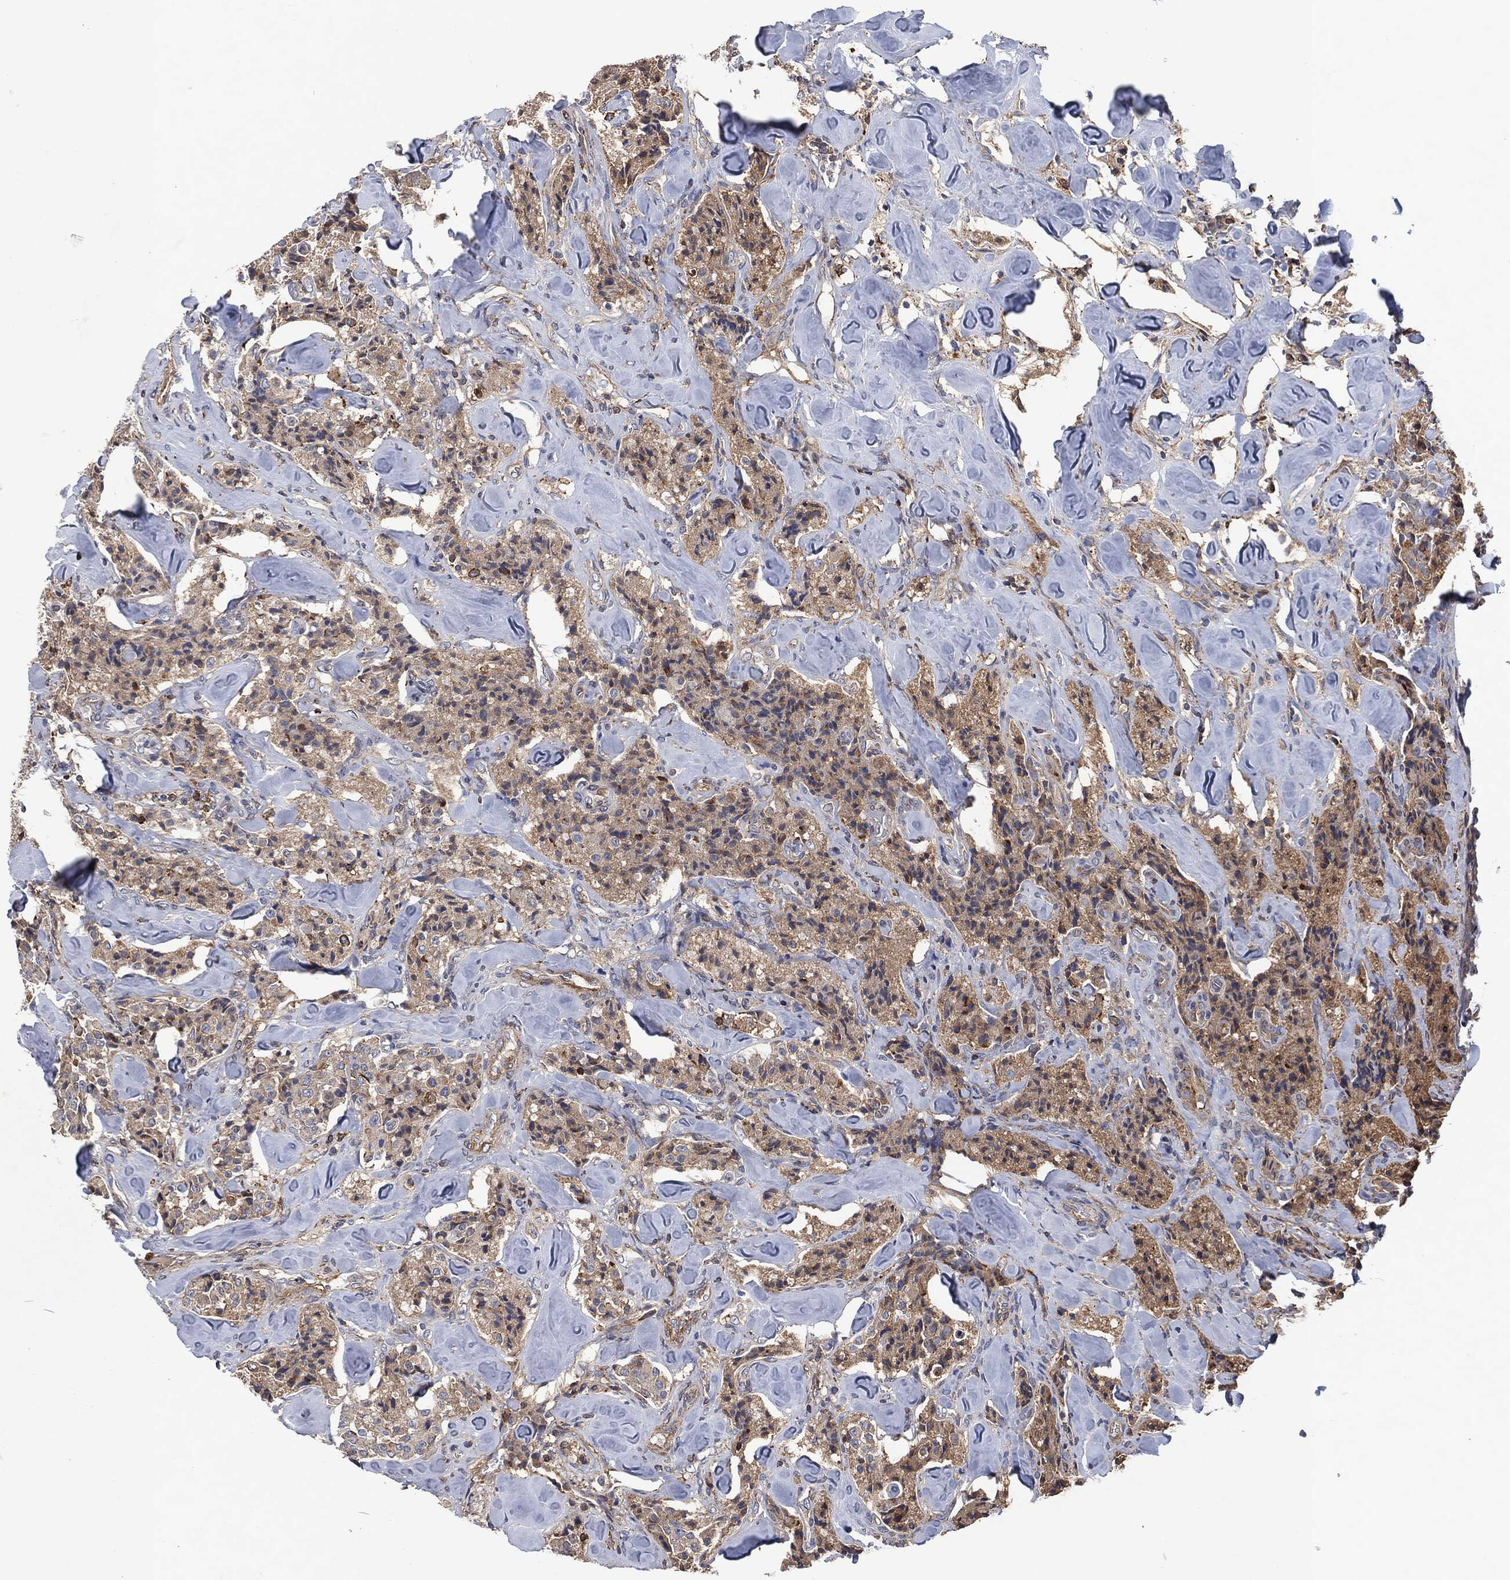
{"staining": {"intensity": "weak", "quantity": "<25%", "location": "cytoplasmic/membranous"}, "tissue": "carcinoid", "cell_type": "Tumor cells", "image_type": "cancer", "snomed": [{"axis": "morphology", "description": "Carcinoid, malignant, NOS"}, {"axis": "topography", "description": "Pancreas"}], "caption": "Carcinoid stained for a protein using immunohistochemistry demonstrates no expression tumor cells.", "gene": "LGALS9", "patient": {"sex": "male", "age": 41}}